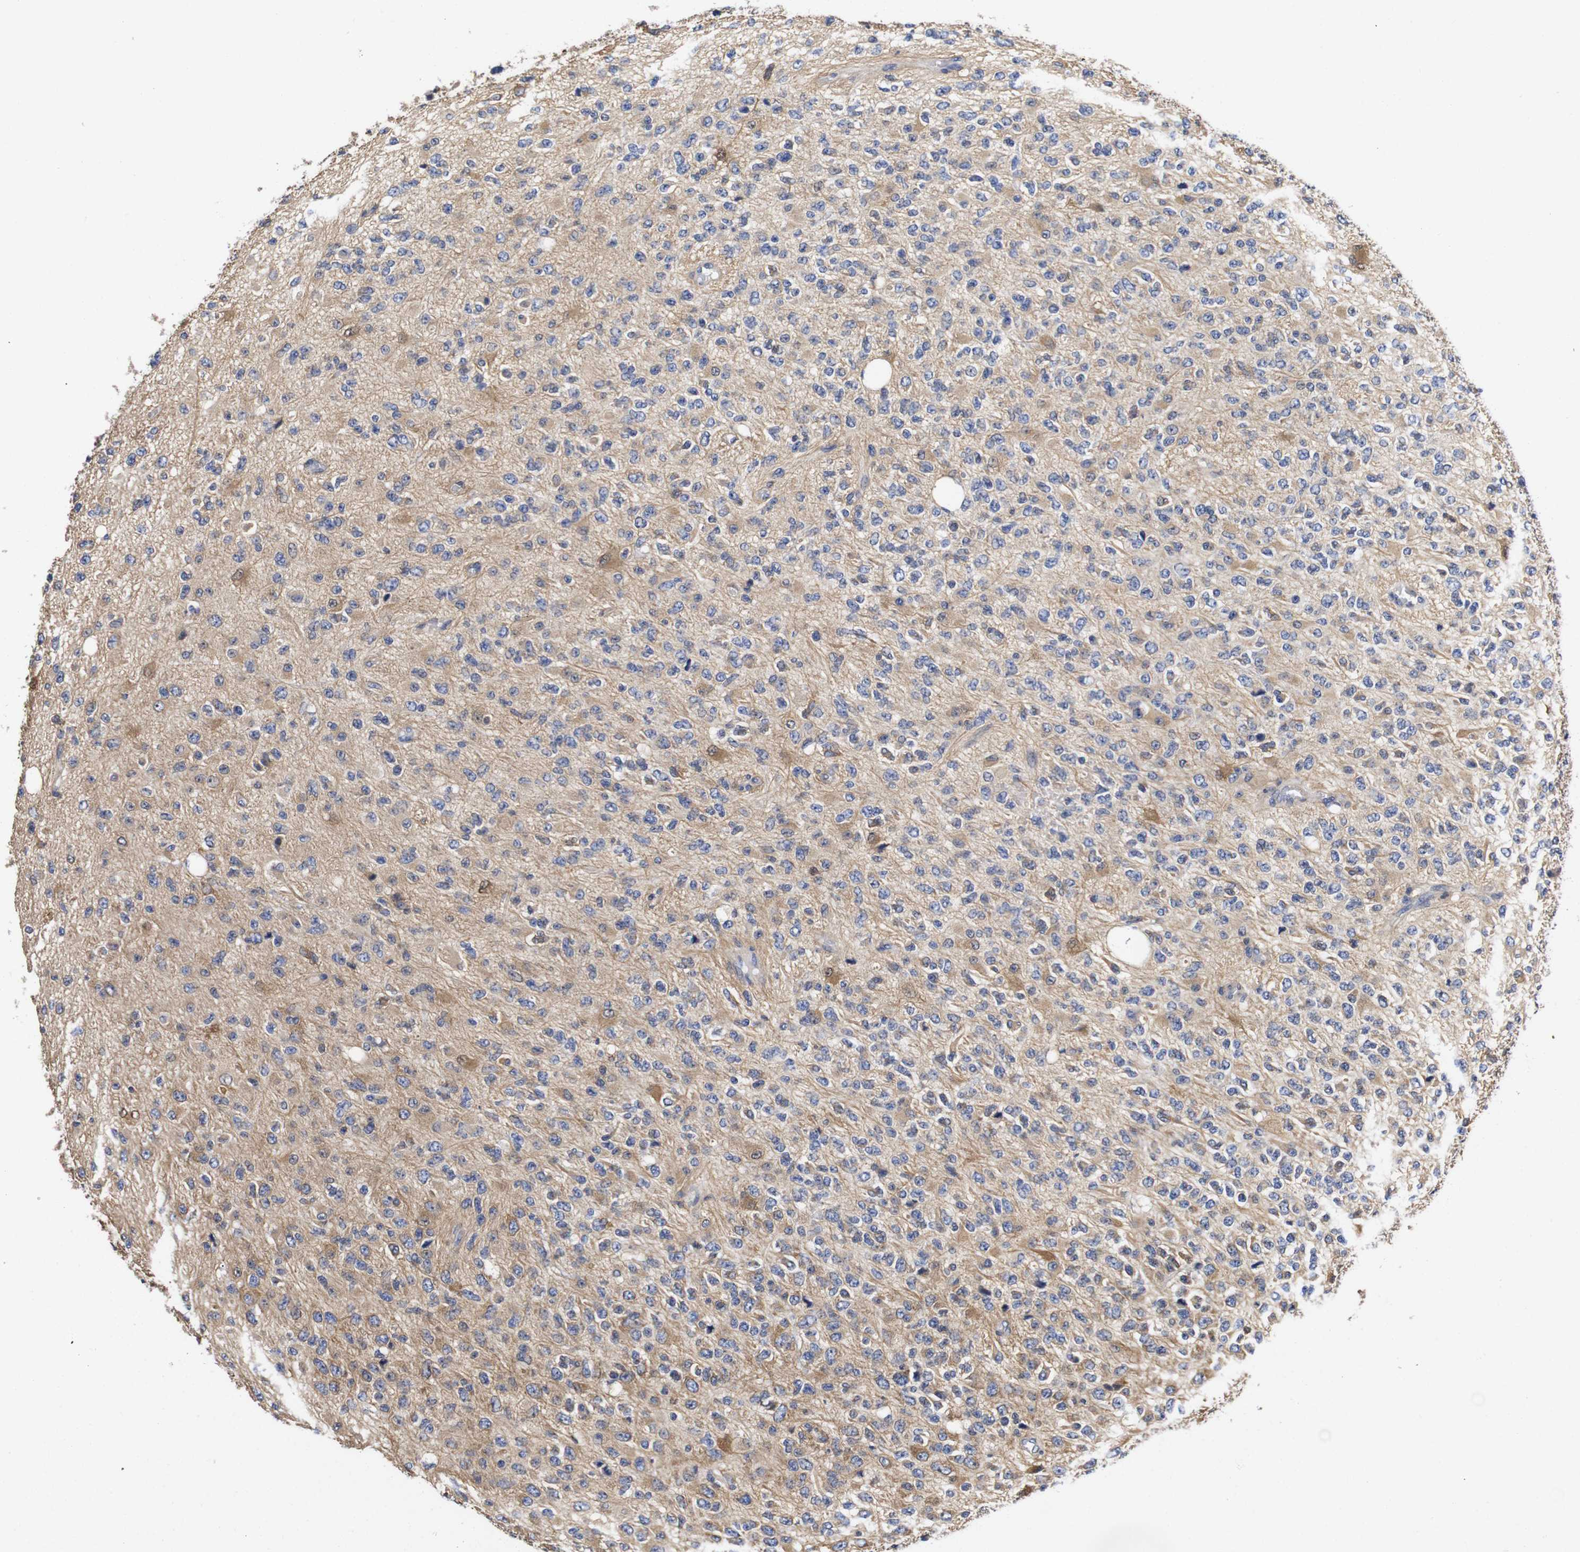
{"staining": {"intensity": "weak", "quantity": "25%-75%", "location": "cytoplasmic/membranous"}, "tissue": "glioma", "cell_type": "Tumor cells", "image_type": "cancer", "snomed": [{"axis": "morphology", "description": "Glioma, malignant, High grade"}, {"axis": "topography", "description": "pancreas cauda"}], "caption": "Immunohistochemical staining of human glioma displays weak cytoplasmic/membranous protein positivity in about 25%-75% of tumor cells.", "gene": "LRRCC1", "patient": {"sex": "male", "age": 60}}